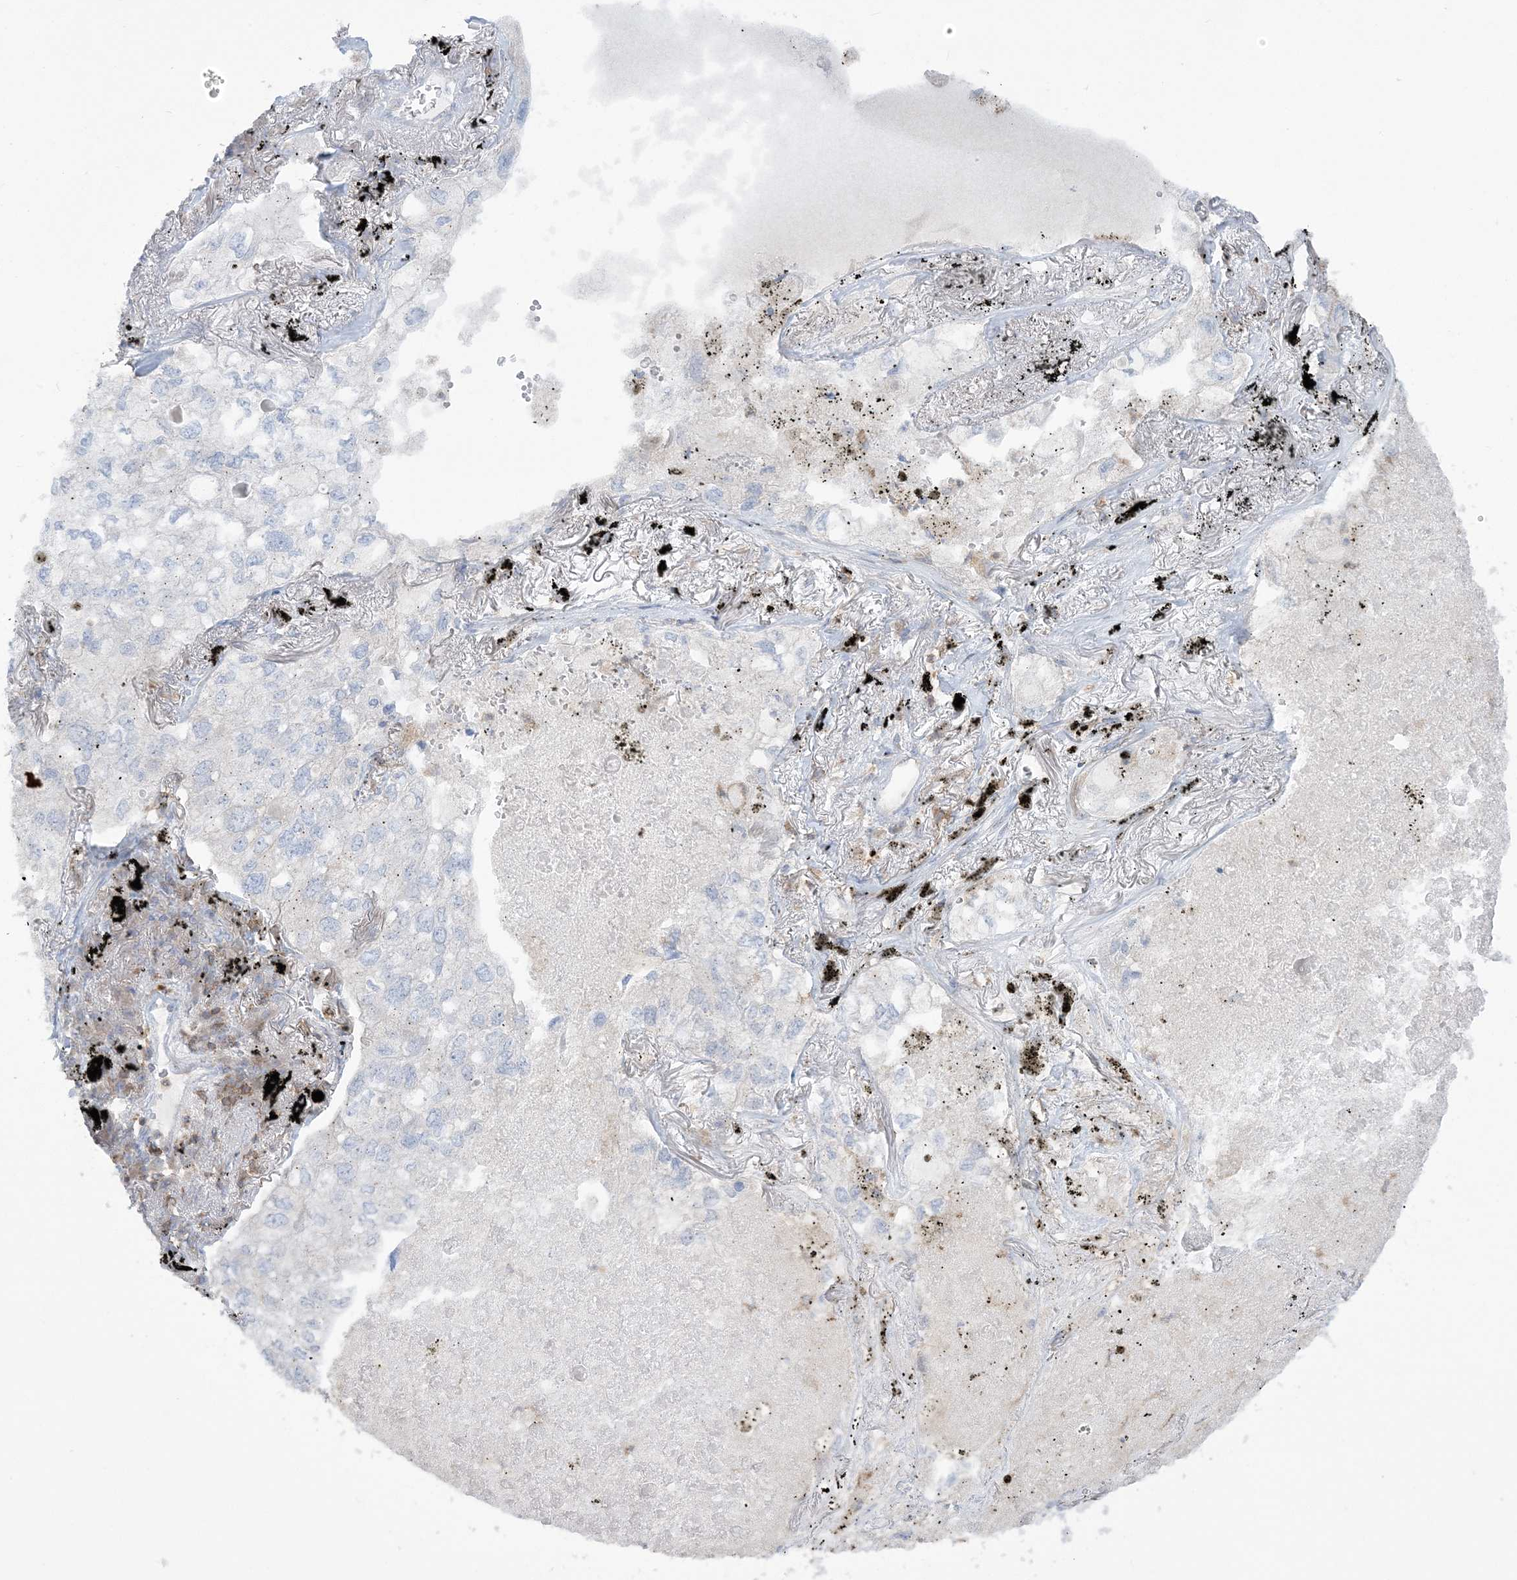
{"staining": {"intensity": "negative", "quantity": "none", "location": "none"}, "tissue": "lung cancer", "cell_type": "Tumor cells", "image_type": "cancer", "snomed": [{"axis": "morphology", "description": "Adenocarcinoma, NOS"}, {"axis": "topography", "description": "Lung"}], "caption": "Immunohistochemistry of human lung cancer (adenocarcinoma) exhibits no expression in tumor cells.", "gene": "ARHGAP30", "patient": {"sex": "male", "age": 65}}